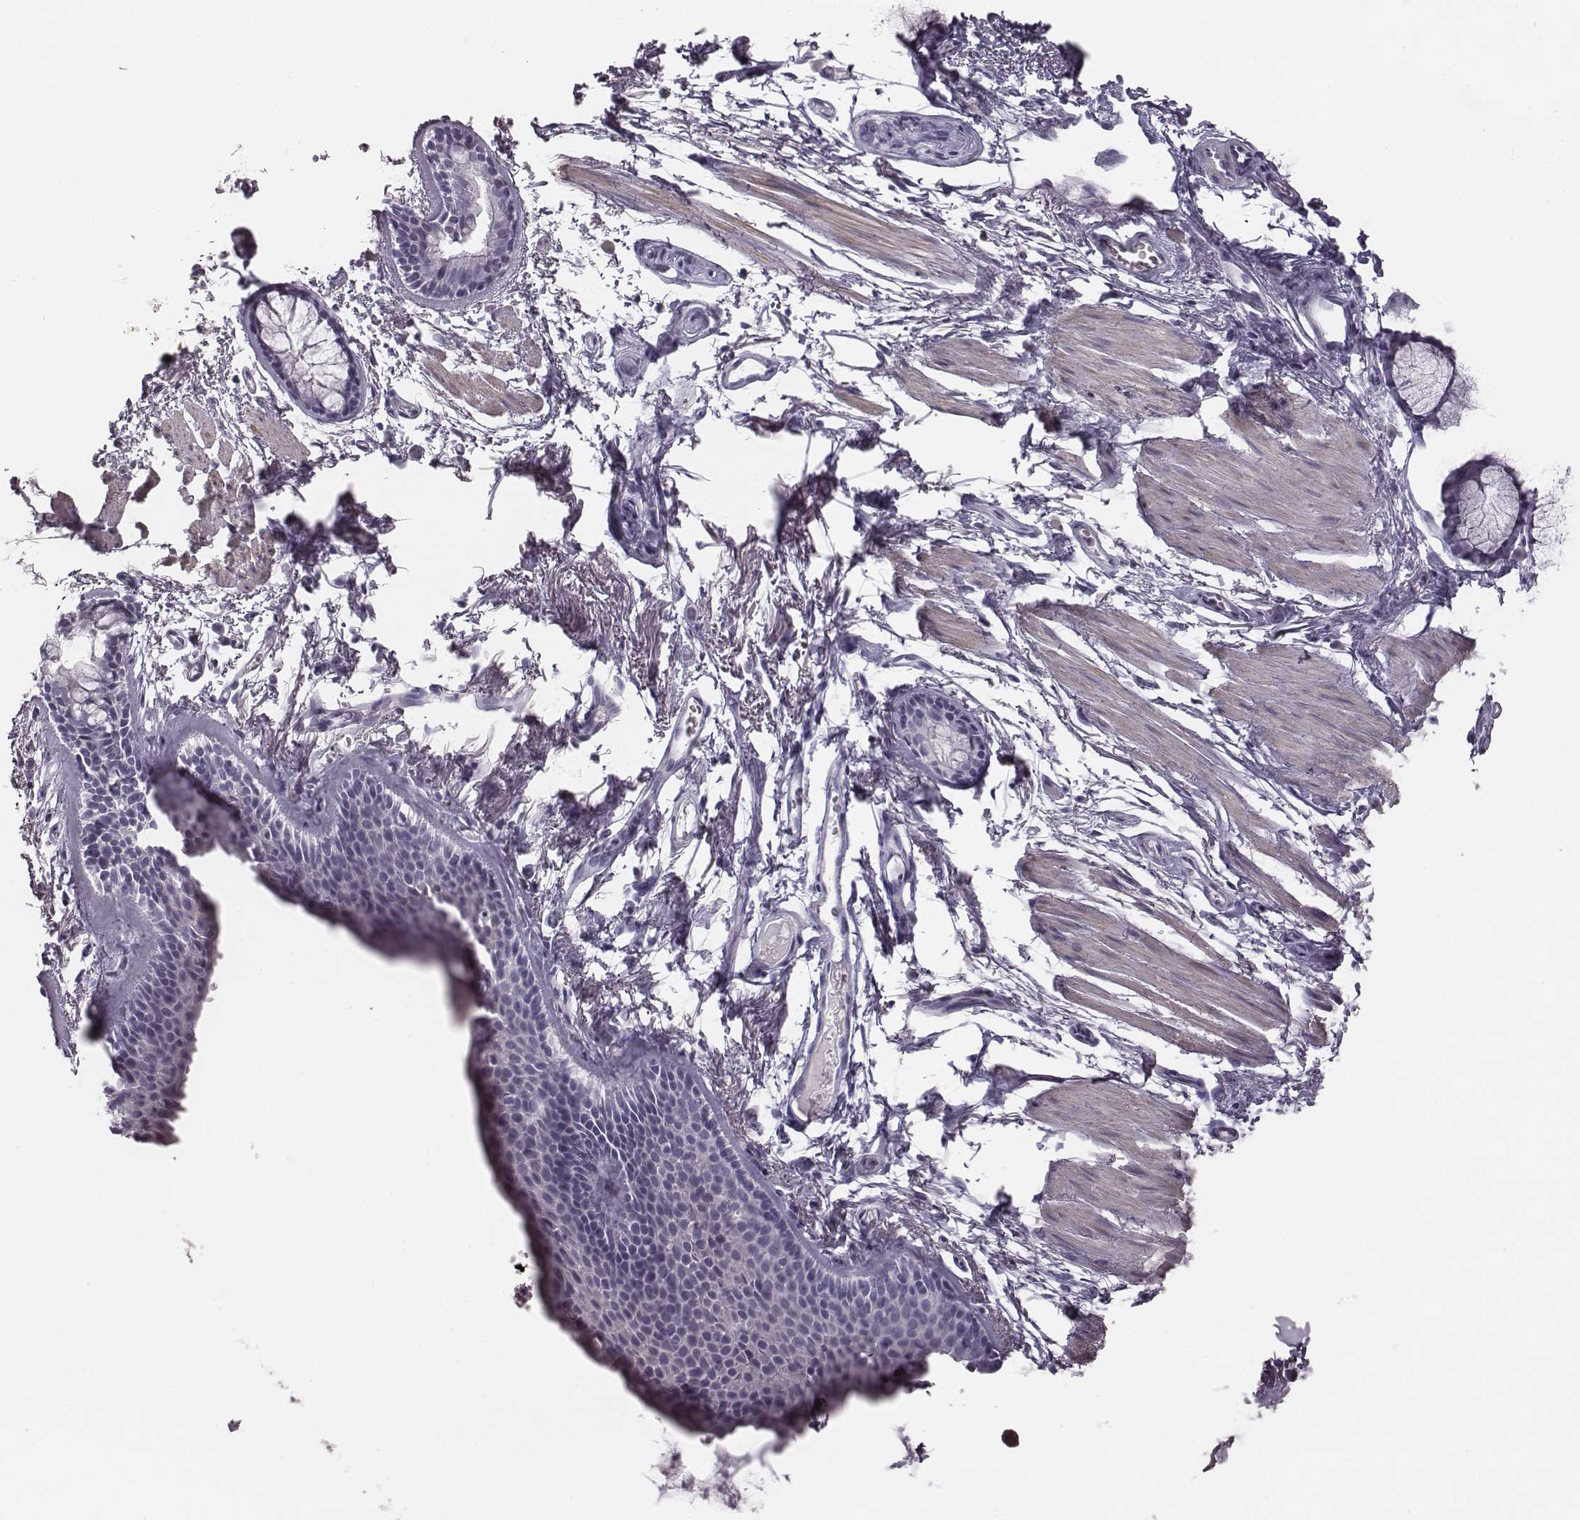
{"staining": {"intensity": "negative", "quantity": "none", "location": "none"}, "tissue": "adipose tissue", "cell_type": "Adipocytes", "image_type": "normal", "snomed": [{"axis": "morphology", "description": "Normal tissue, NOS"}, {"axis": "topography", "description": "Cartilage tissue"}, {"axis": "topography", "description": "Bronchus"}], "caption": "There is no significant expression in adipocytes of adipose tissue. (DAB (3,3'-diaminobenzidine) IHC visualized using brightfield microscopy, high magnification).", "gene": "CRISP1", "patient": {"sex": "female", "age": 79}}